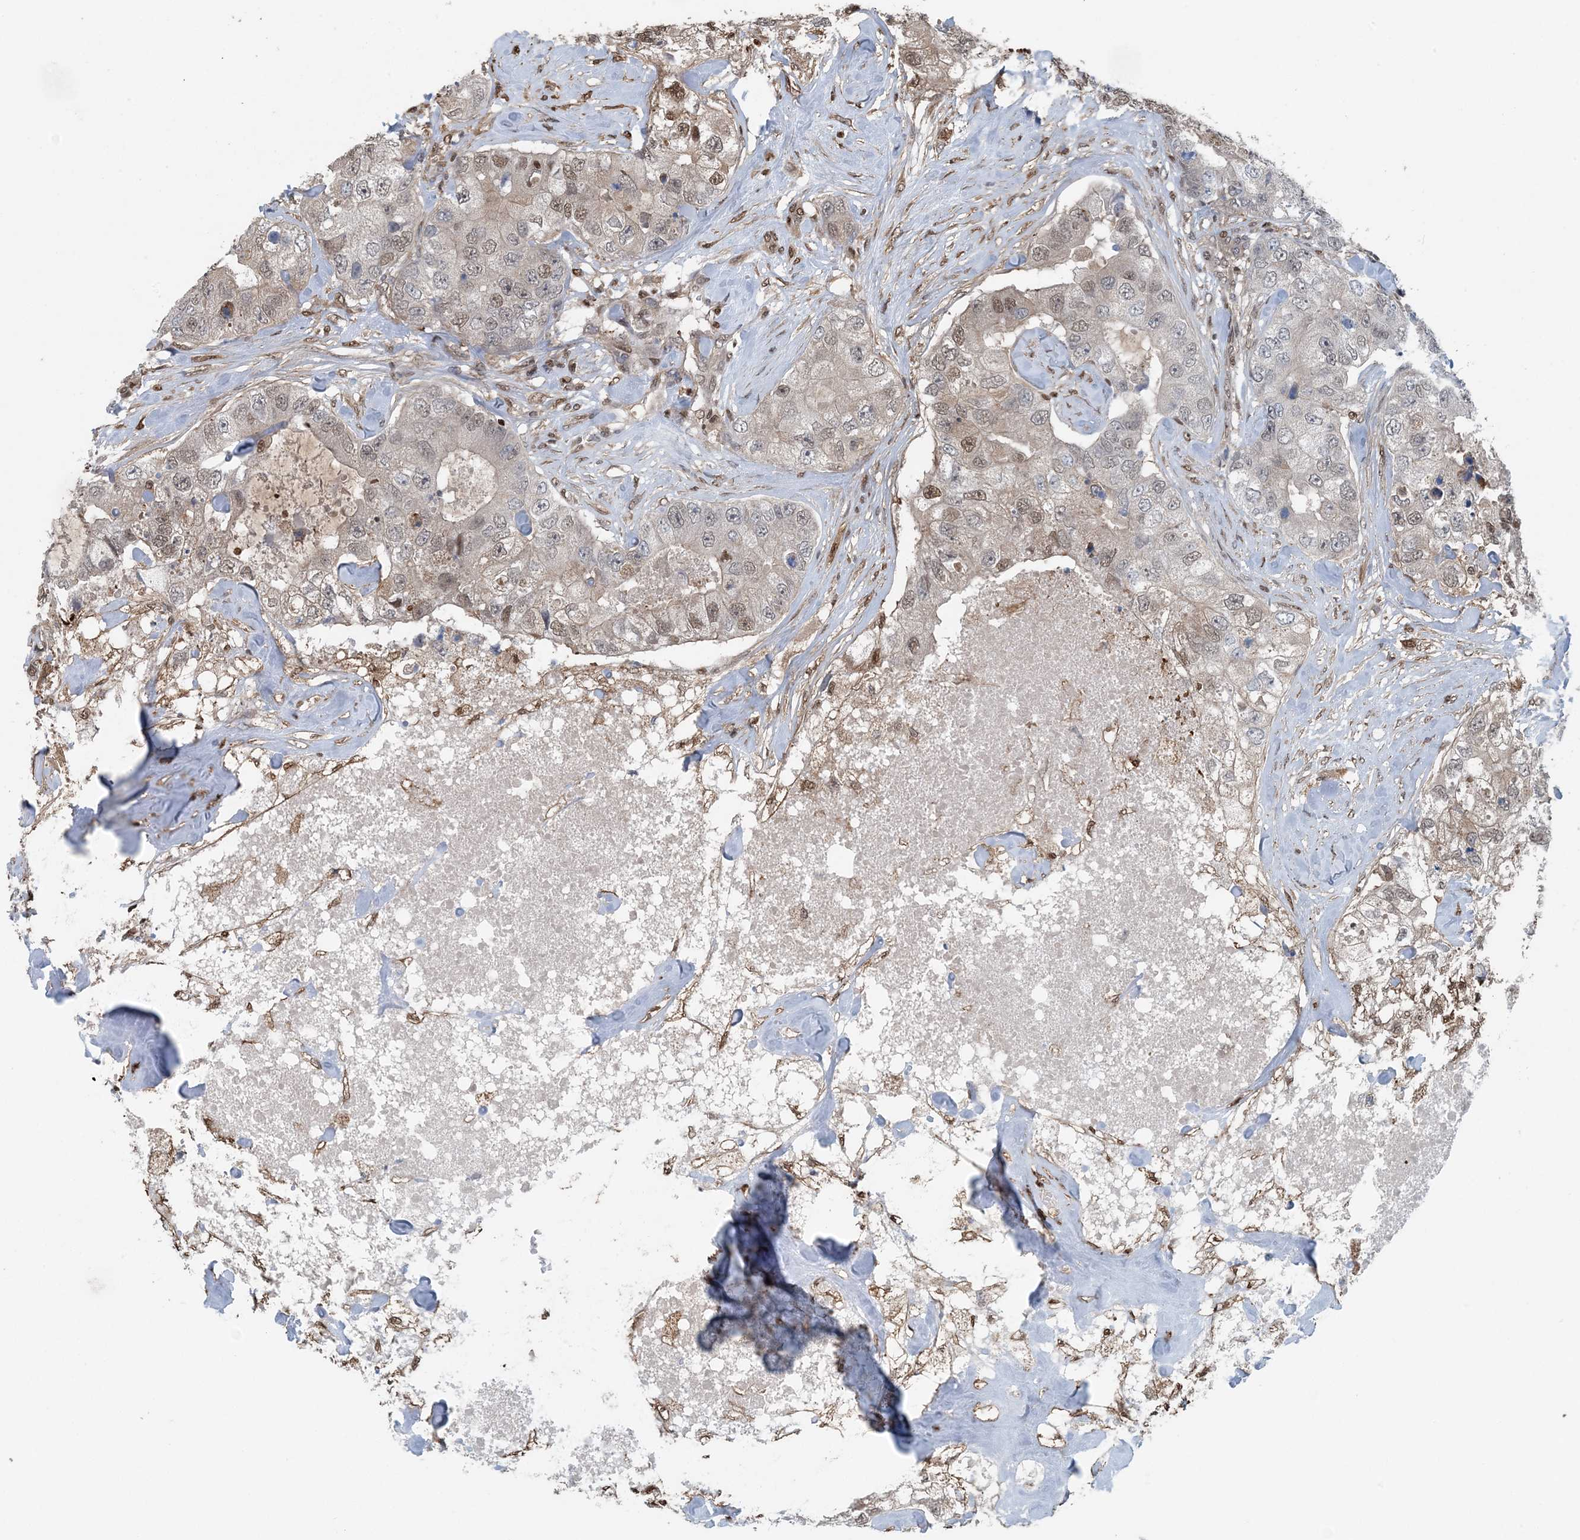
{"staining": {"intensity": "weak", "quantity": "<25%", "location": "cytoplasmic/membranous,nuclear"}, "tissue": "breast cancer", "cell_type": "Tumor cells", "image_type": "cancer", "snomed": [{"axis": "morphology", "description": "Duct carcinoma"}, {"axis": "topography", "description": "Breast"}], "caption": "The immunohistochemistry image has no significant positivity in tumor cells of infiltrating ductal carcinoma (breast) tissue.", "gene": "HIKESHI", "patient": {"sex": "female", "age": 62}}